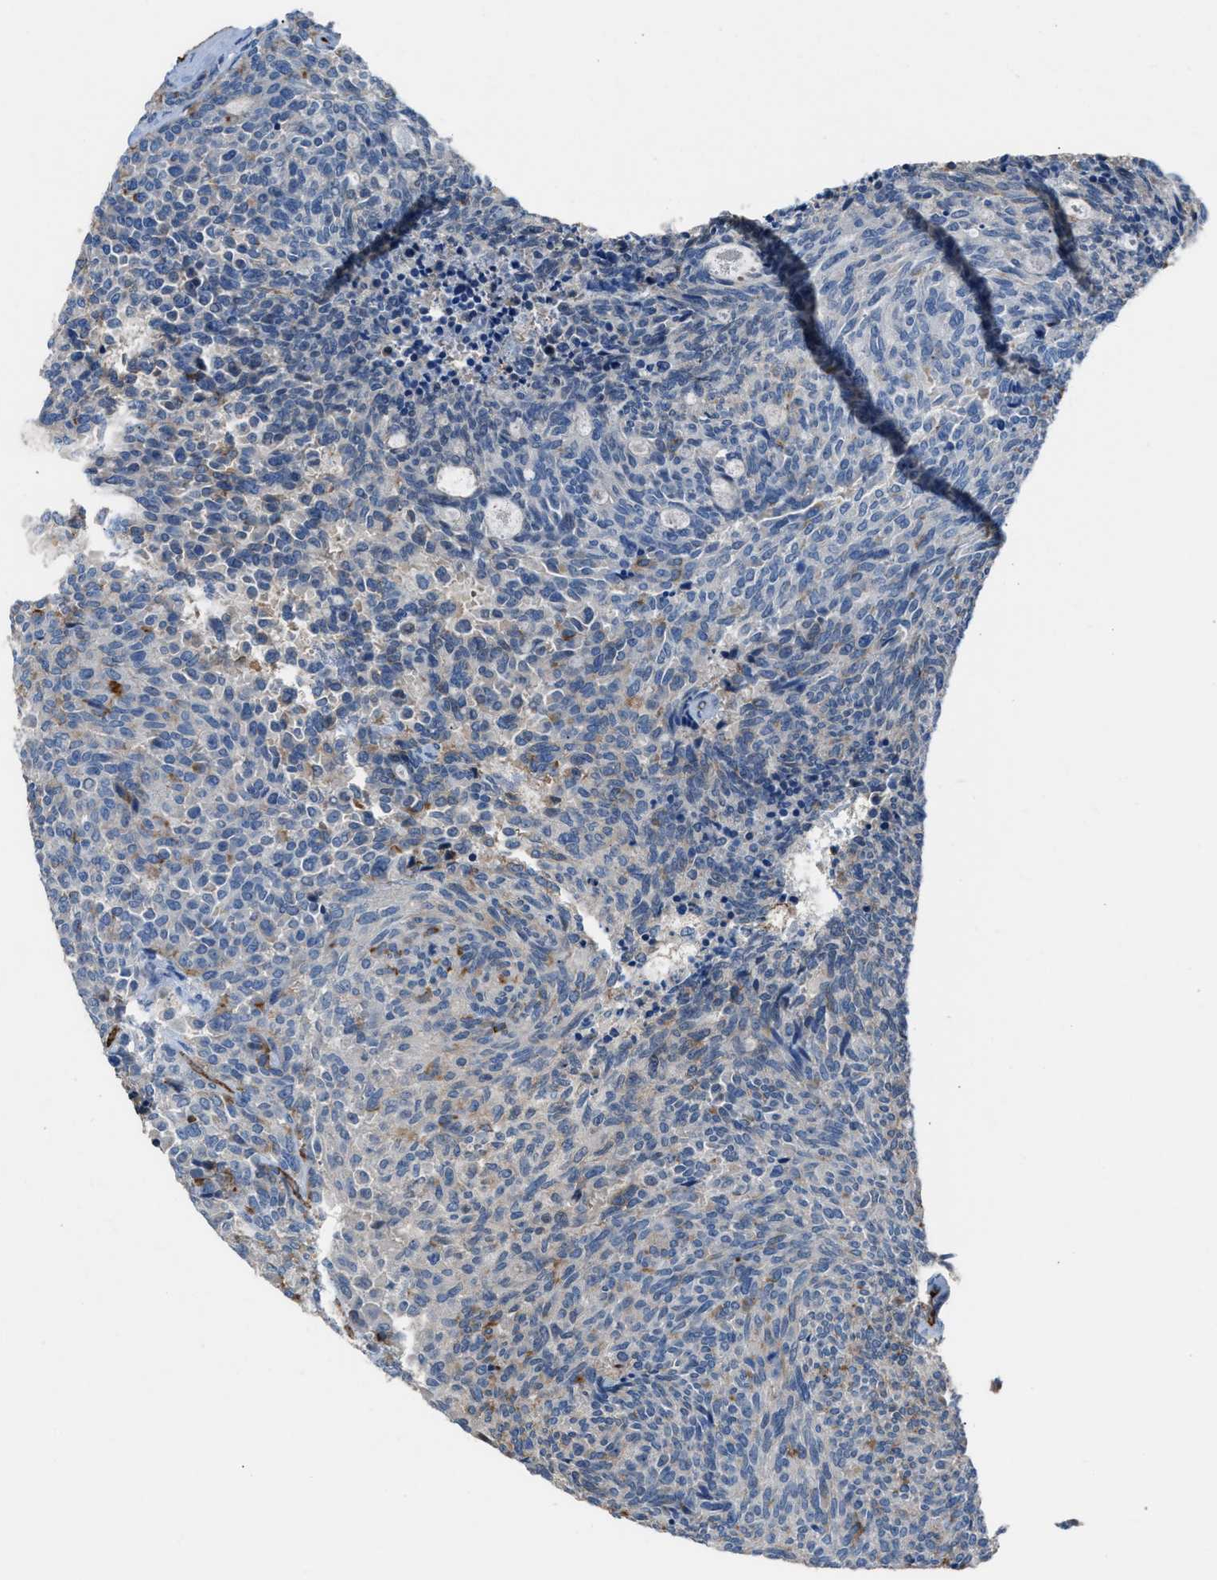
{"staining": {"intensity": "negative", "quantity": "none", "location": "none"}, "tissue": "carcinoid", "cell_type": "Tumor cells", "image_type": "cancer", "snomed": [{"axis": "morphology", "description": "Carcinoid, malignant, NOS"}, {"axis": "topography", "description": "Pancreas"}], "caption": "The micrograph displays no significant expression in tumor cells of malignant carcinoid.", "gene": "DYSF", "patient": {"sex": "female", "age": 54}}